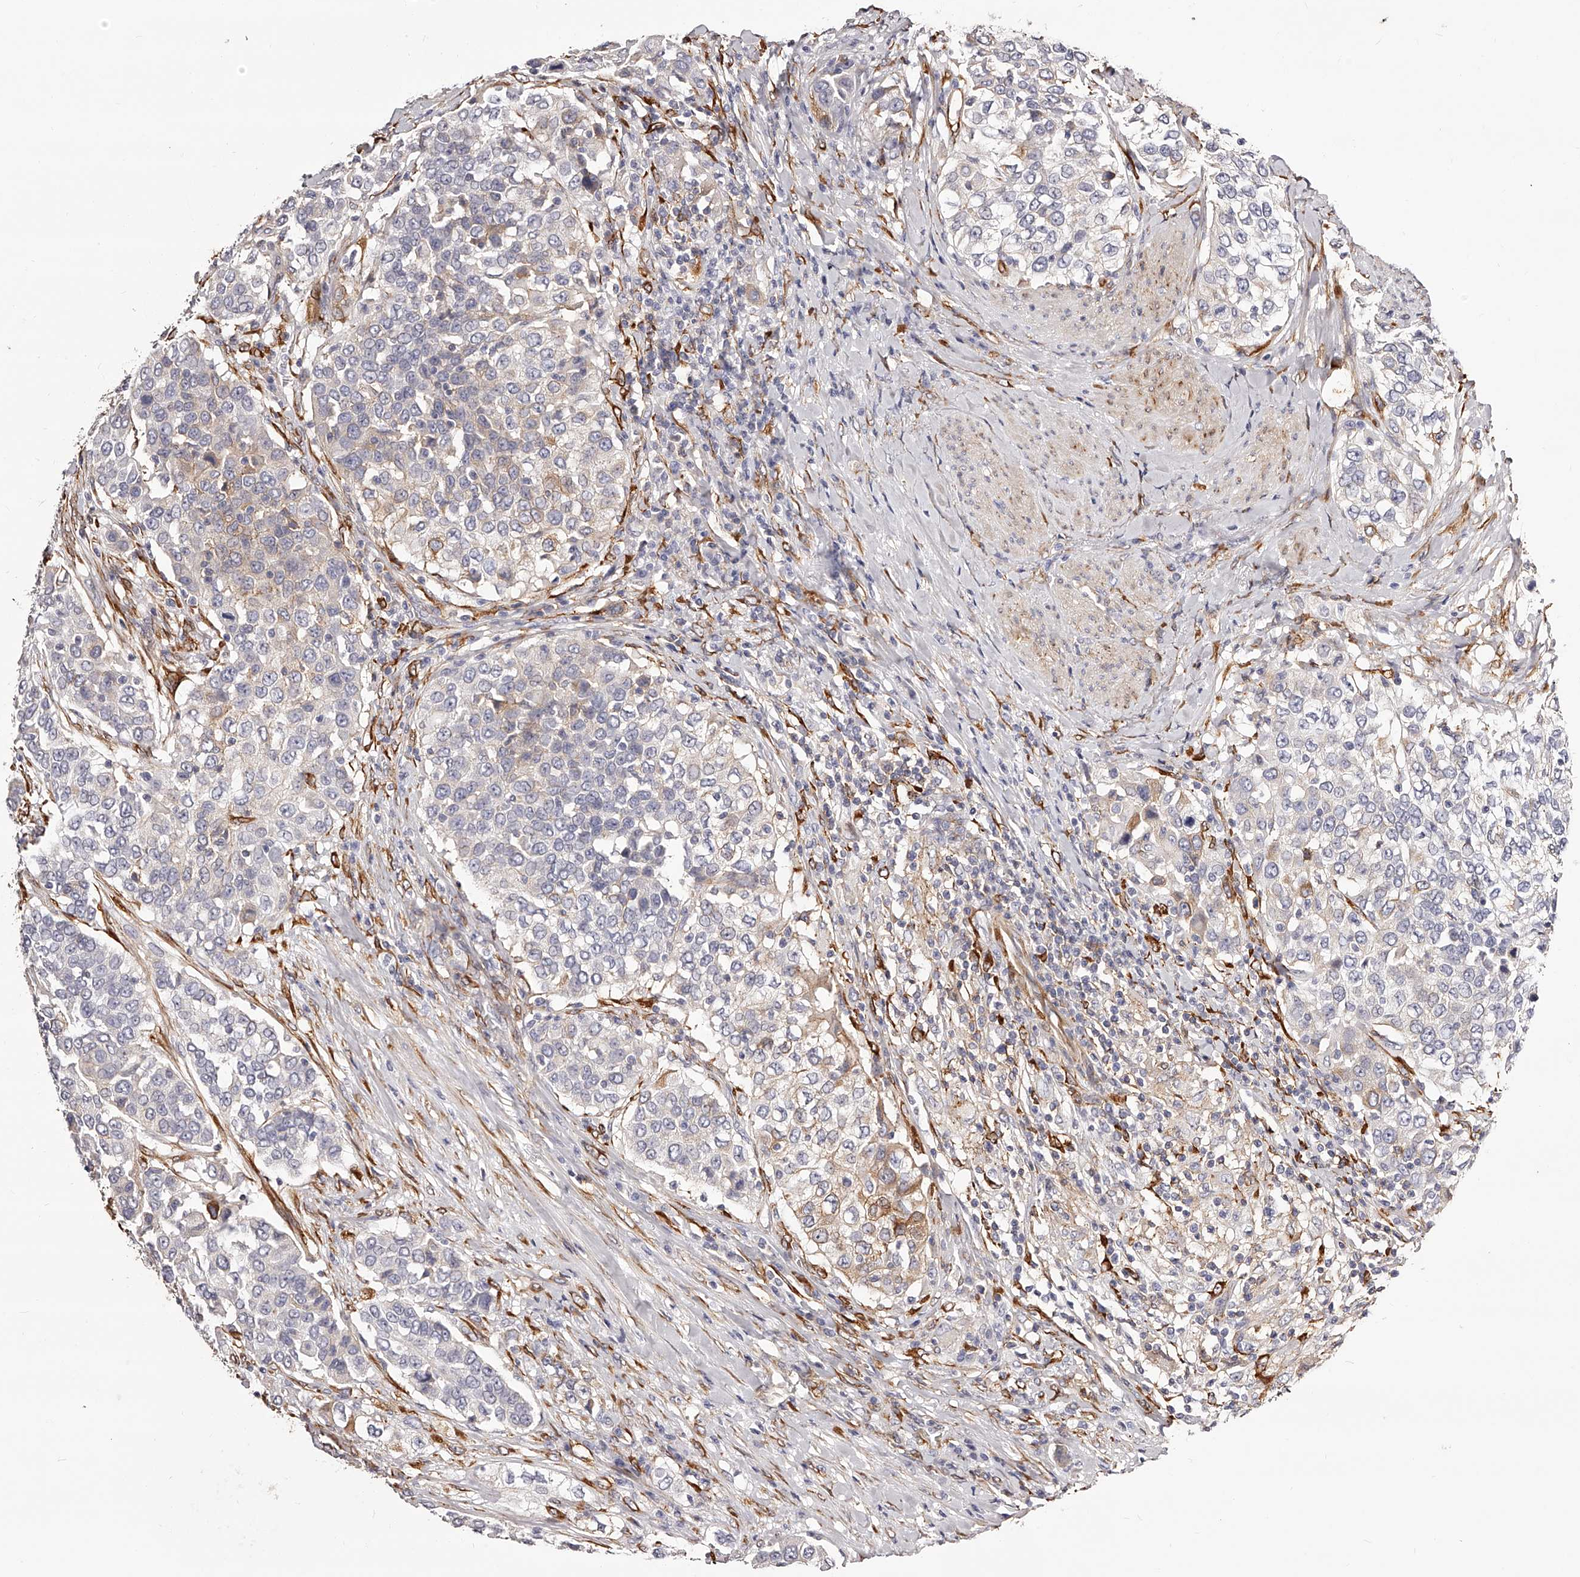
{"staining": {"intensity": "weak", "quantity": "<25%", "location": "cytoplasmic/membranous"}, "tissue": "urothelial cancer", "cell_type": "Tumor cells", "image_type": "cancer", "snomed": [{"axis": "morphology", "description": "Urothelial carcinoma, High grade"}, {"axis": "topography", "description": "Urinary bladder"}], "caption": "A high-resolution image shows immunohistochemistry (IHC) staining of urothelial cancer, which displays no significant staining in tumor cells.", "gene": "CD82", "patient": {"sex": "female", "age": 80}}